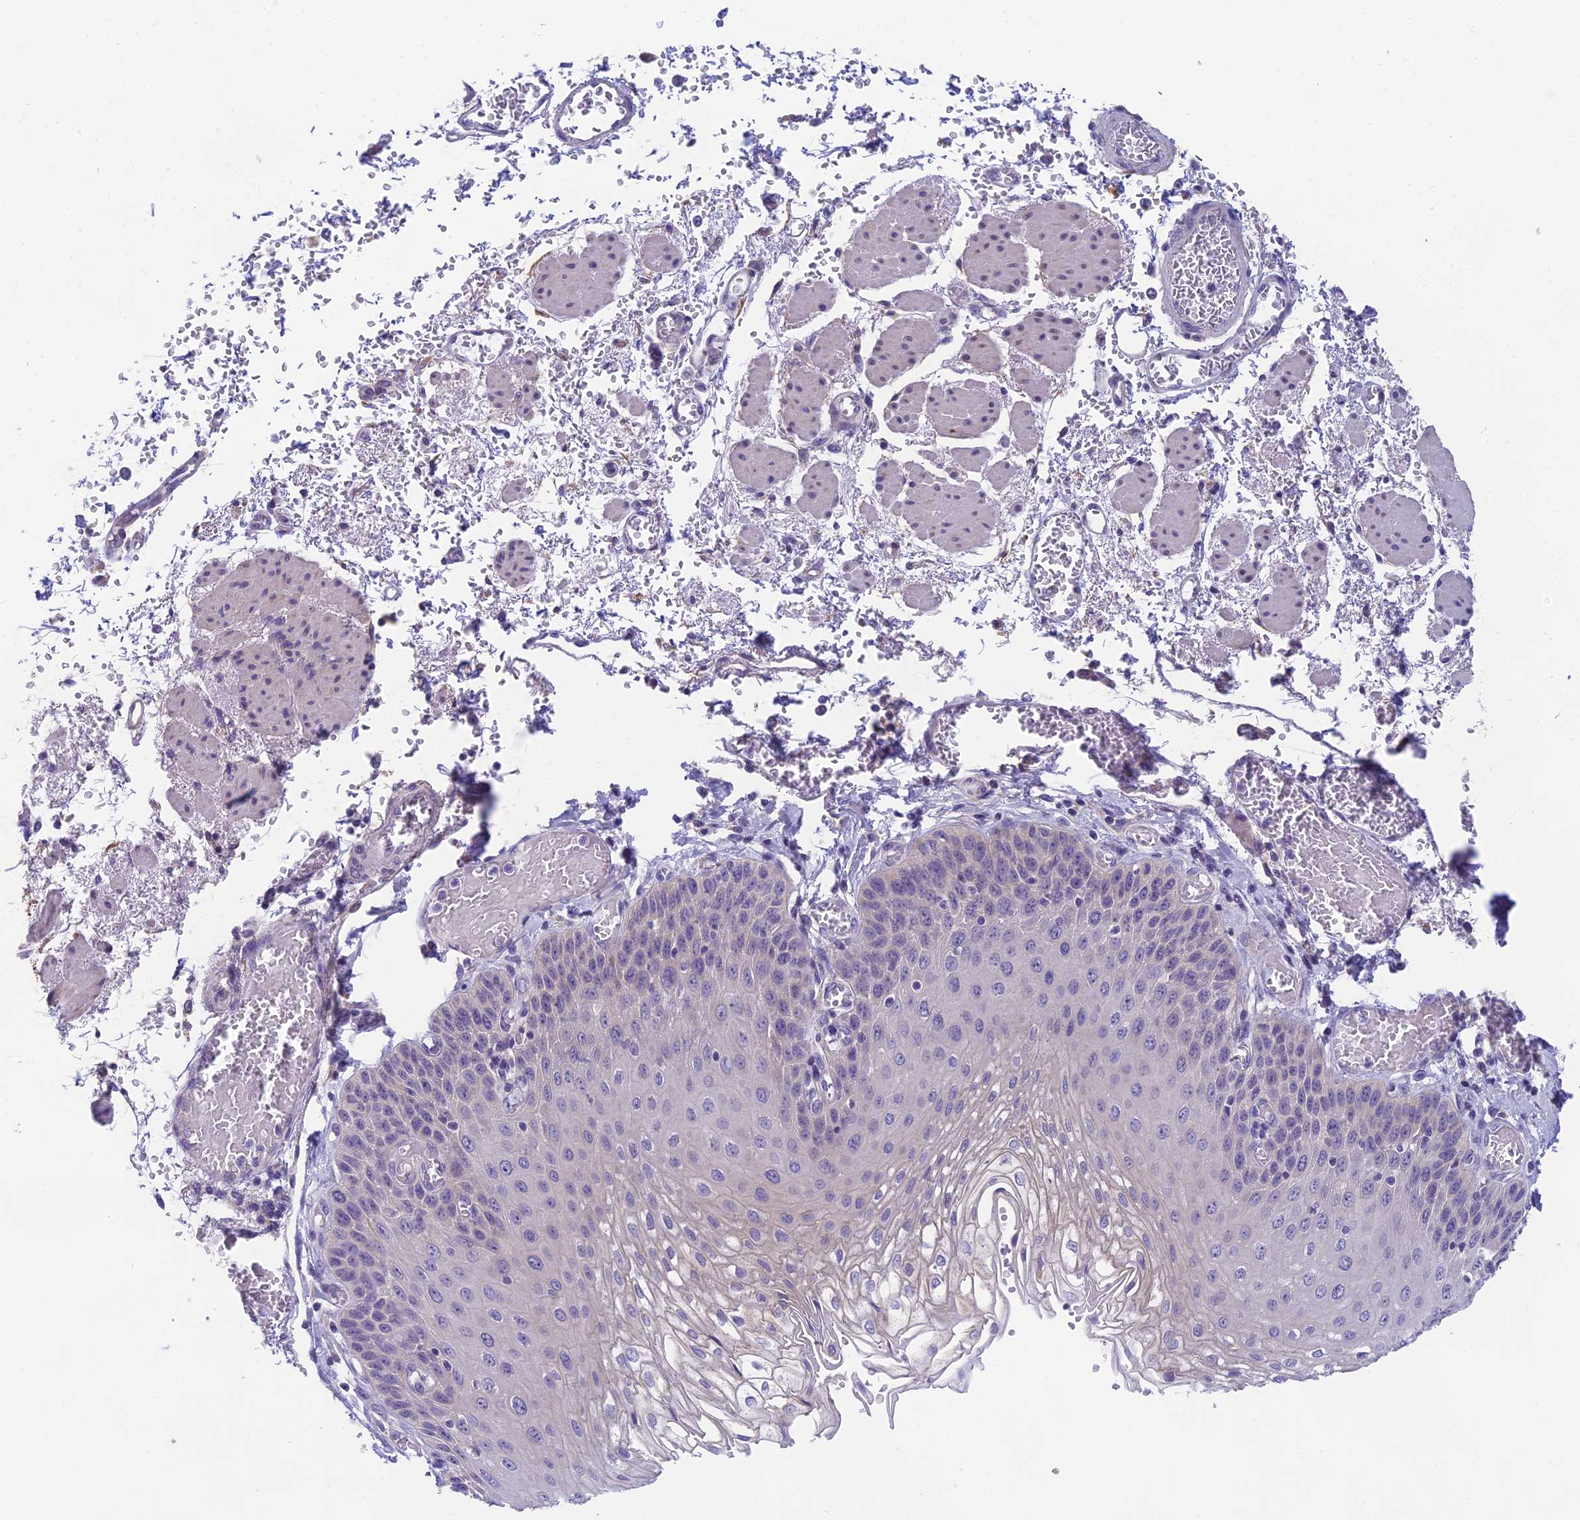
{"staining": {"intensity": "weak", "quantity": "<25%", "location": "cytoplasmic/membranous"}, "tissue": "esophagus", "cell_type": "Squamous epithelial cells", "image_type": "normal", "snomed": [{"axis": "morphology", "description": "Normal tissue, NOS"}, {"axis": "topography", "description": "Esophagus"}], "caption": "This is an IHC photomicrograph of unremarkable human esophagus. There is no staining in squamous epithelial cells.", "gene": "ARHGEF37", "patient": {"sex": "male", "age": 81}}